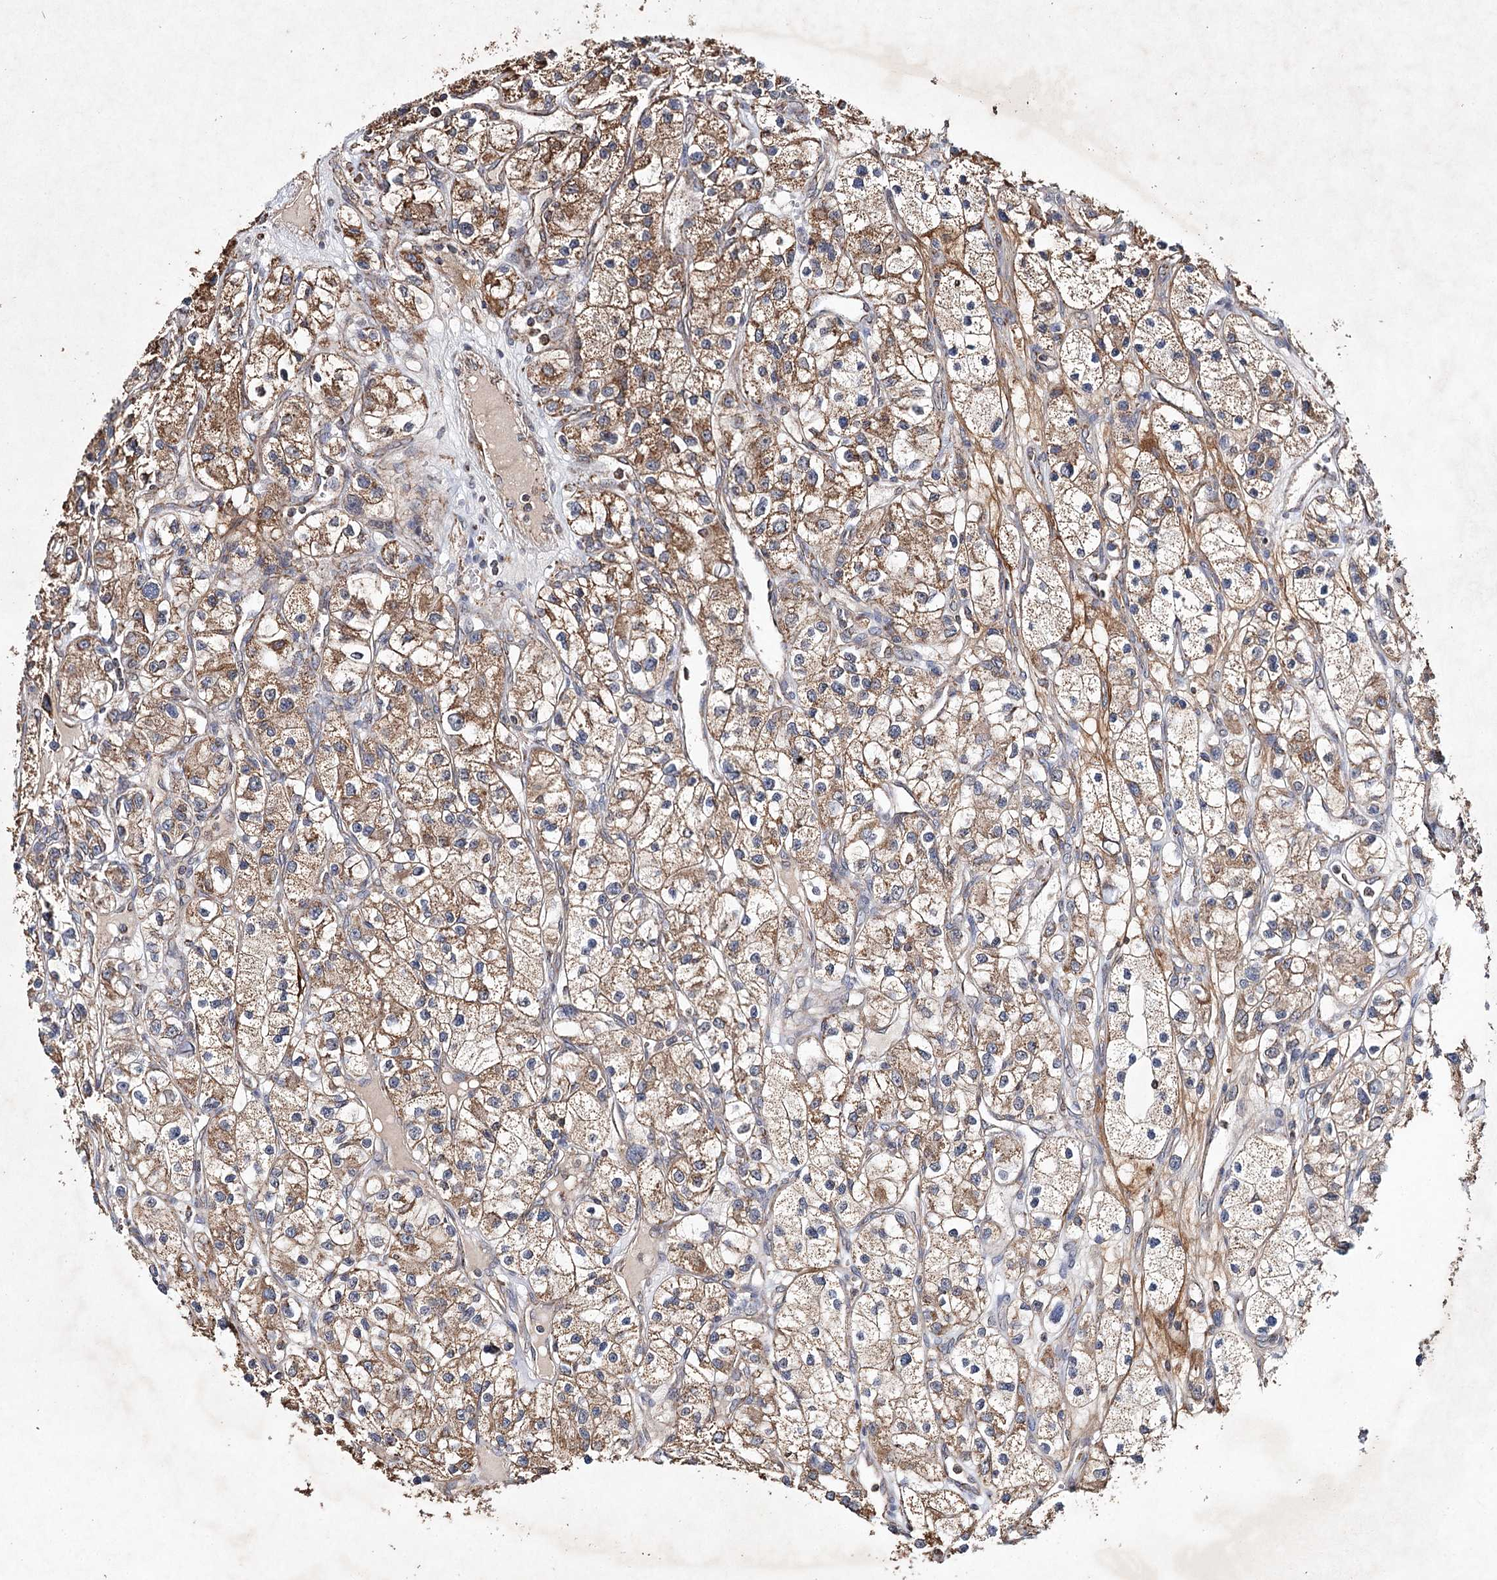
{"staining": {"intensity": "moderate", "quantity": ">75%", "location": "cytoplasmic/membranous"}, "tissue": "renal cancer", "cell_type": "Tumor cells", "image_type": "cancer", "snomed": [{"axis": "morphology", "description": "Adenocarcinoma, NOS"}, {"axis": "topography", "description": "Kidney"}], "caption": "This image displays immunohistochemistry staining of human adenocarcinoma (renal), with medium moderate cytoplasmic/membranous staining in approximately >75% of tumor cells.", "gene": "PIK3CB", "patient": {"sex": "female", "age": 57}}